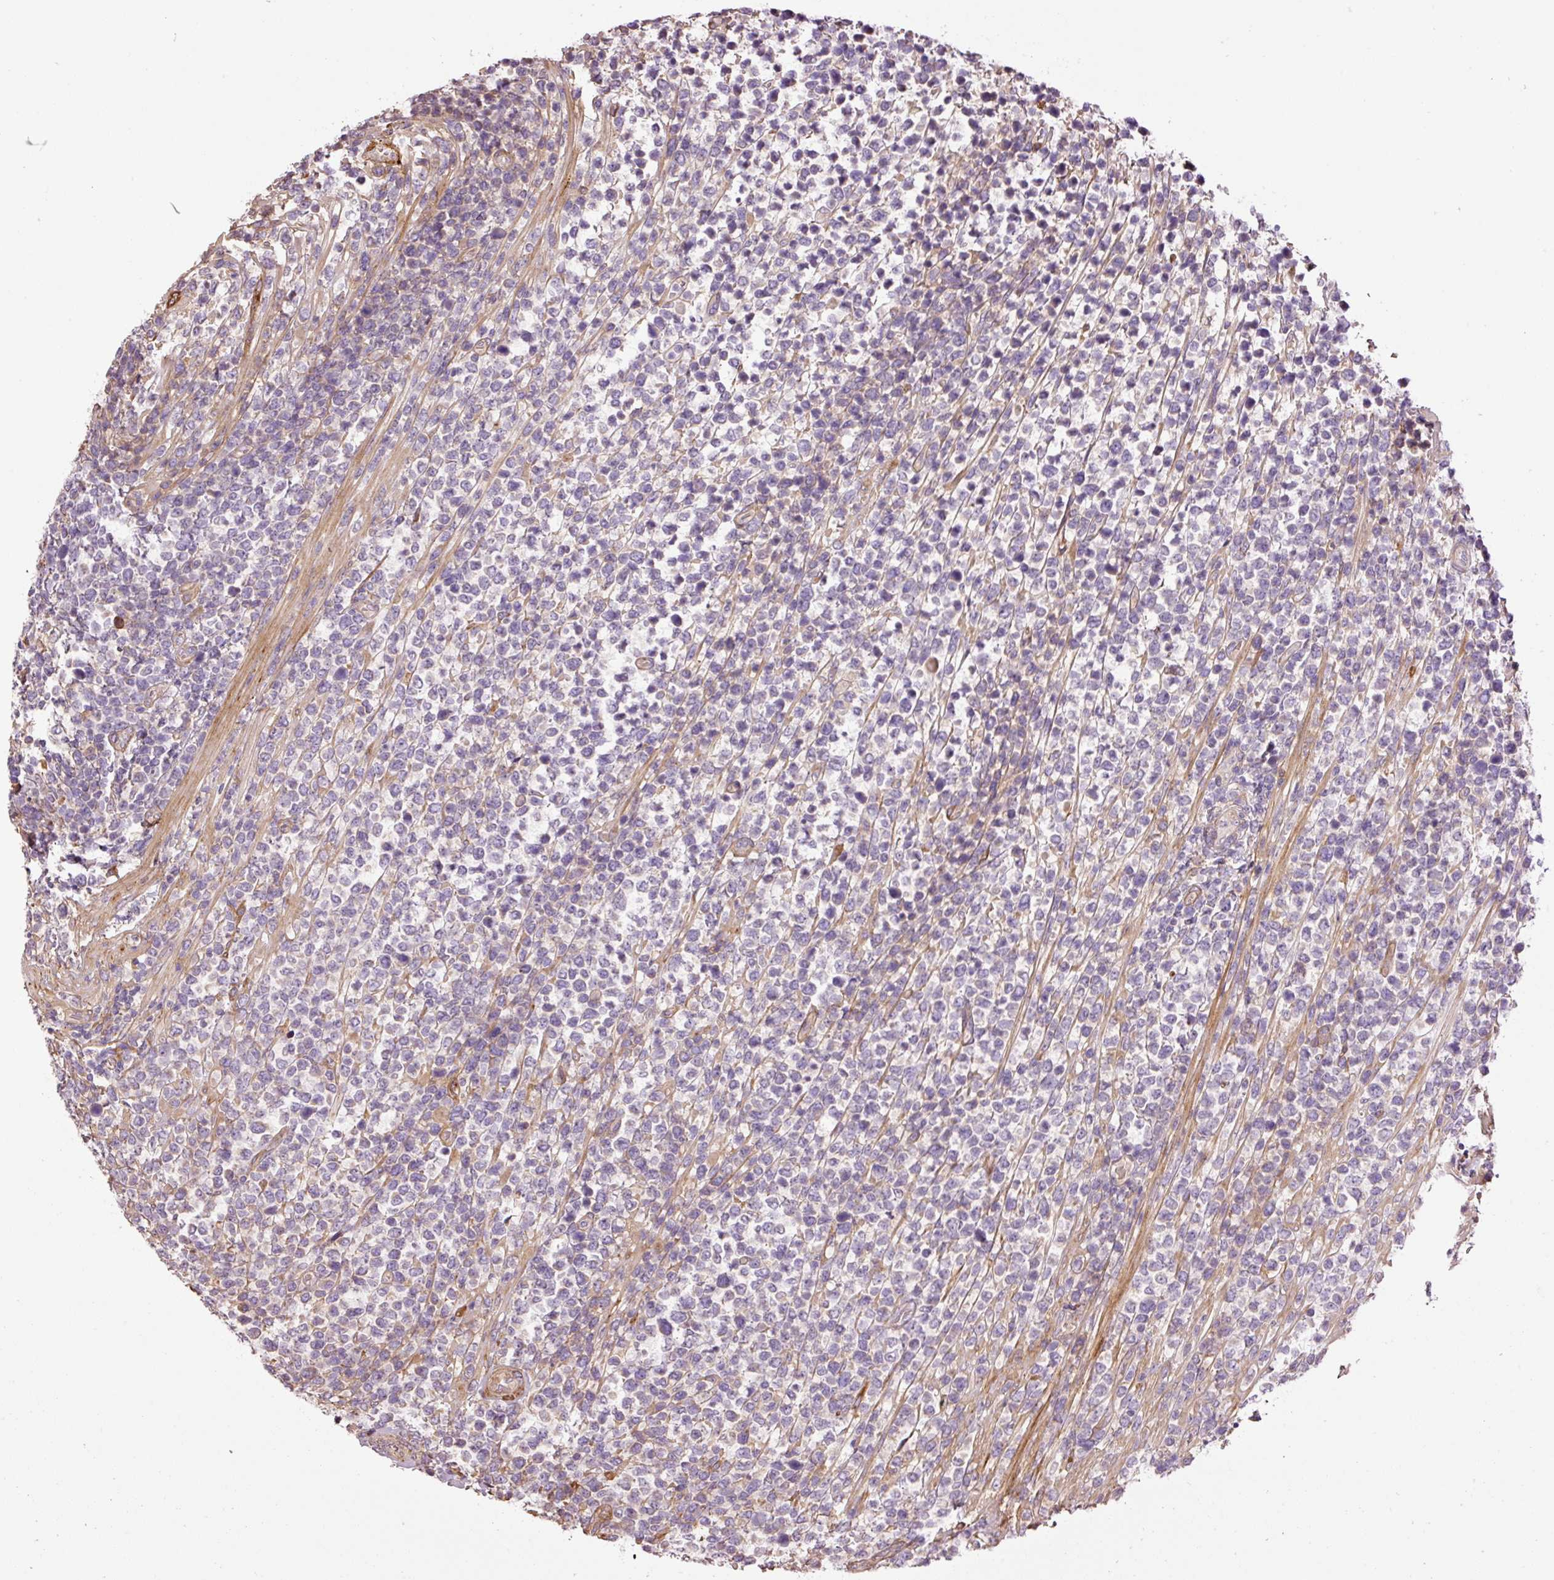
{"staining": {"intensity": "negative", "quantity": "none", "location": "none"}, "tissue": "lymphoma", "cell_type": "Tumor cells", "image_type": "cancer", "snomed": [{"axis": "morphology", "description": "Malignant lymphoma, non-Hodgkin's type, High grade"}, {"axis": "topography", "description": "Soft tissue"}], "caption": "High power microscopy histopathology image of an immunohistochemistry micrograph of lymphoma, revealing no significant staining in tumor cells.", "gene": "NID2", "patient": {"sex": "female", "age": 56}}